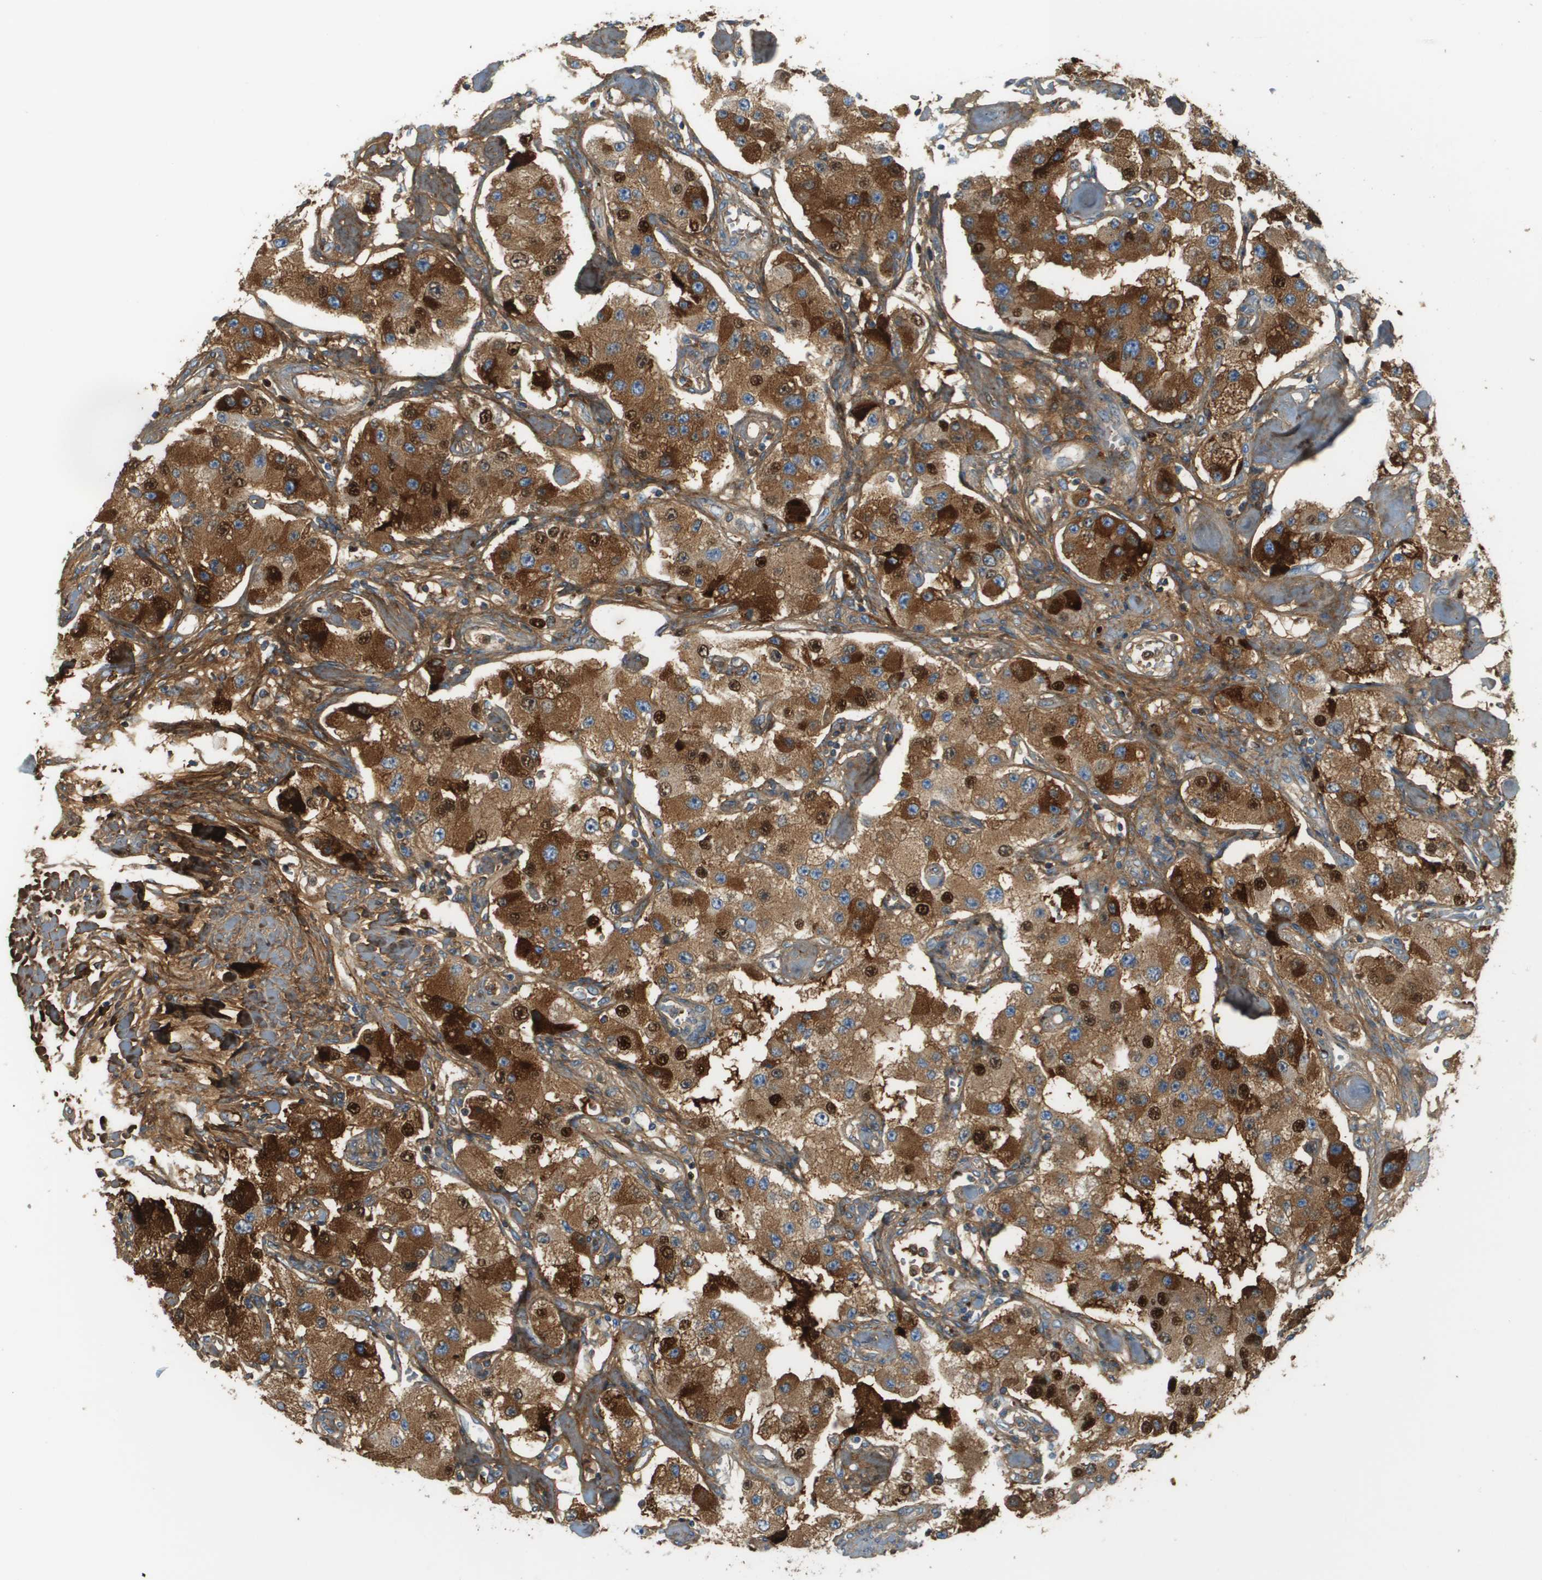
{"staining": {"intensity": "strong", "quantity": ">75%", "location": "cytoplasmic/membranous,nuclear"}, "tissue": "carcinoid", "cell_type": "Tumor cells", "image_type": "cancer", "snomed": [{"axis": "morphology", "description": "Carcinoid, malignant, NOS"}, {"axis": "topography", "description": "Pancreas"}], "caption": "Immunohistochemistry (IHC) image of human malignant carcinoid stained for a protein (brown), which reveals high levels of strong cytoplasmic/membranous and nuclear expression in approximately >75% of tumor cells.", "gene": "DCN", "patient": {"sex": "male", "age": 41}}